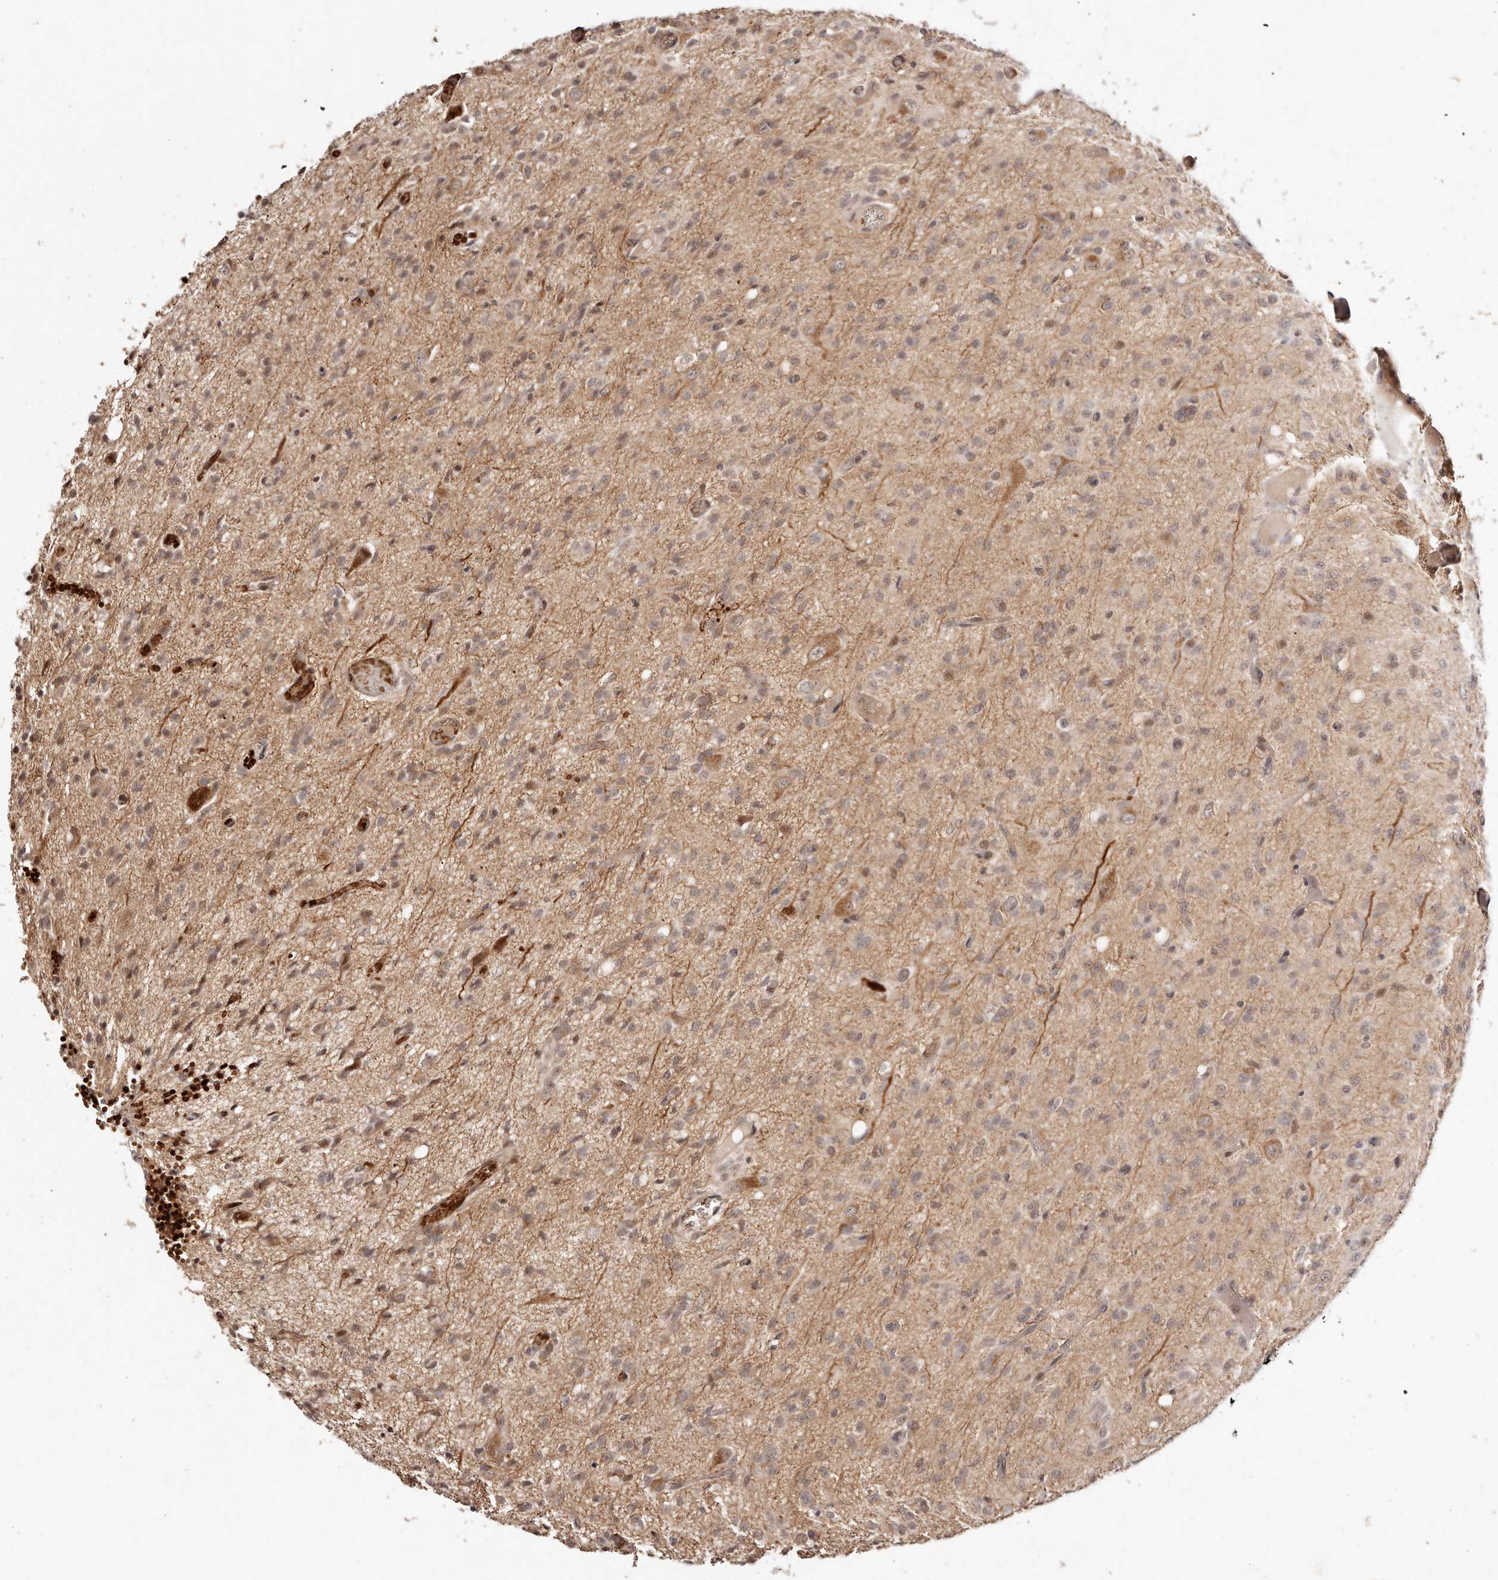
{"staining": {"intensity": "weak", "quantity": "25%-75%", "location": "nuclear"}, "tissue": "glioma", "cell_type": "Tumor cells", "image_type": "cancer", "snomed": [{"axis": "morphology", "description": "Glioma, malignant, High grade"}, {"axis": "topography", "description": "Brain"}], "caption": "Immunohistochemical staining of glioma displays weak nuclear protein positivity in about 25%-75% of tumor cells.", "gene": "WRN", "patient": {"sex": "female", "age": 59}}